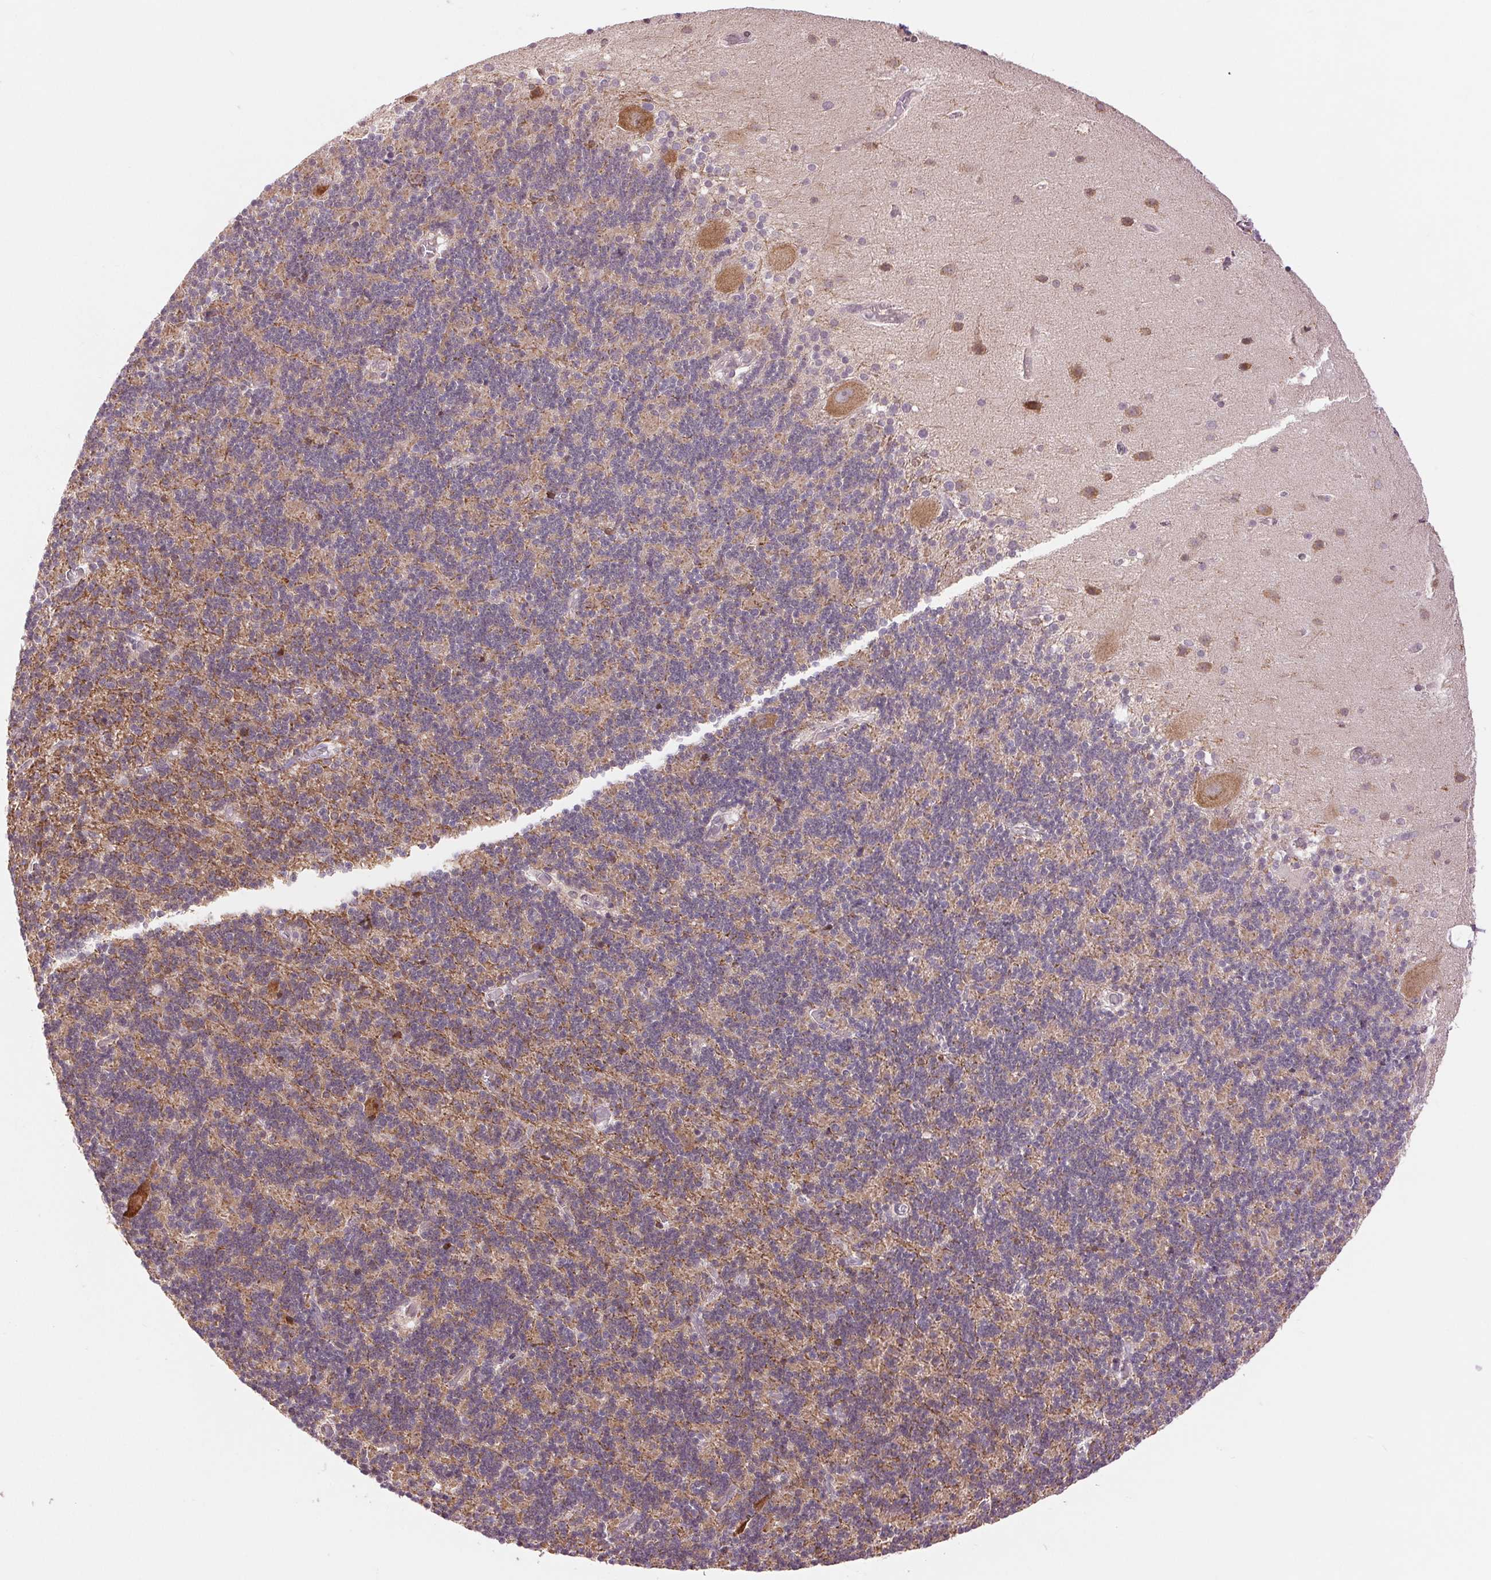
{"staining": {"intensity": "moderate", "quantity": "25%-75%", "location": "cytoplasmic/membranous"}, "tissue": "cerebellum", "cell_type": "Cells in granular layer", "image_type": "normal", "snomed": [{"axis": "morphology", "description": "Normal tissue, NOS"}, {"axis": "topography", "description": "Cerebellum"}], "caption": "Immunohistochemical staining of normal human cerebellum exhibits moderate cytoplasmic/membranous protein positivity in about 25%-75% of cells in granular layer. (IHC, brightfield microscopy, high magnification).", "gene": "BTF3L4", "patient": {"sex": "male", "age": 70}}